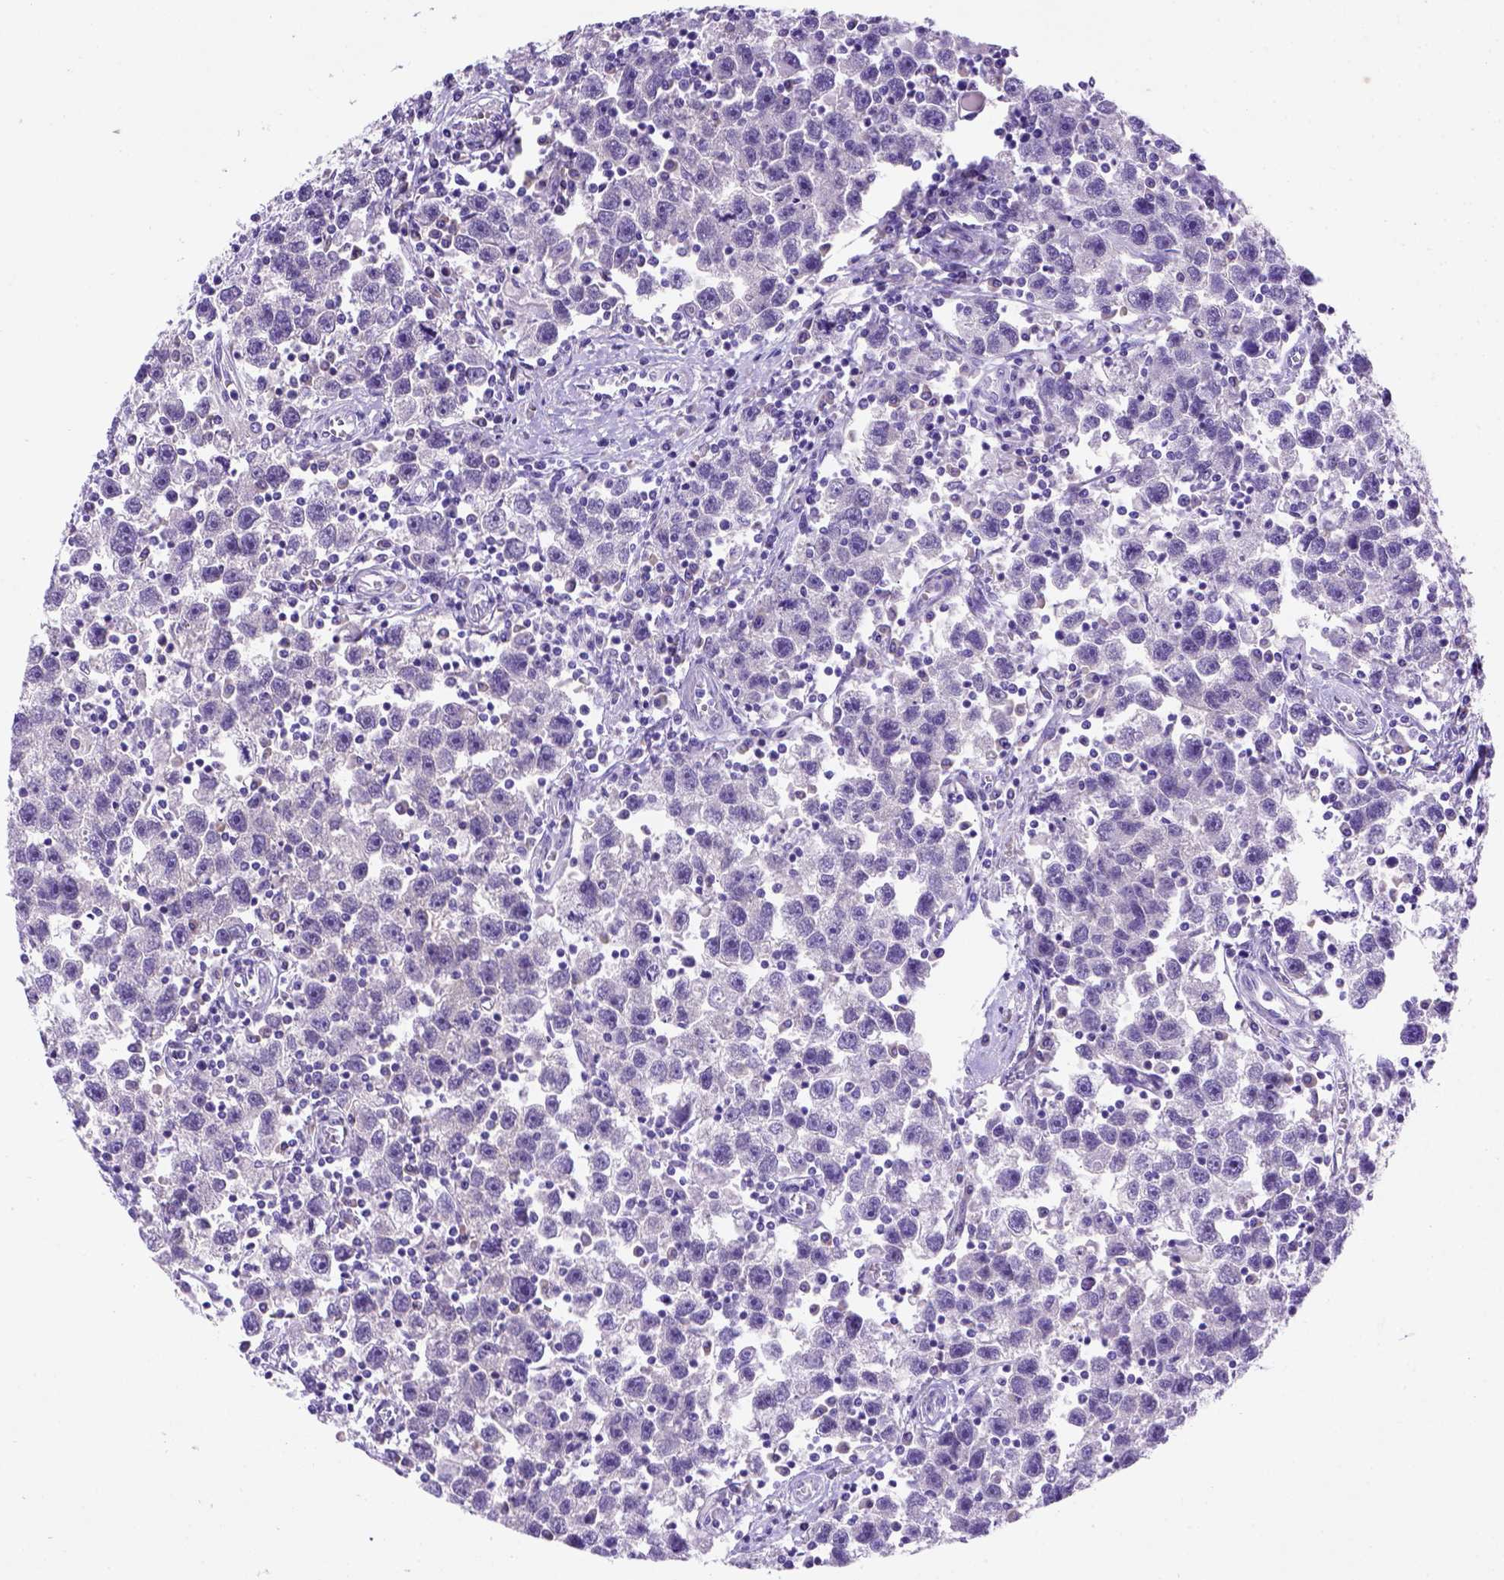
{"staining": {"intensity": "negative", "quantity": "none", "location": "none"}, "tissue": "testis cancer", "cell_type": "Tumor cells", "image_type": "cancer", "snomed": [{"axis": "morphology", "description": "Seminoma, NOS"}, {"axis": "topography", "description": "Testis"}], "caption": "IHC image of neoplastic tissue: human testis seminoma stained with DAB reveals no significant protein positivity in tumor cells.", "gene": "FAM81B", "patient": {"sex": "male", "age": 30}}